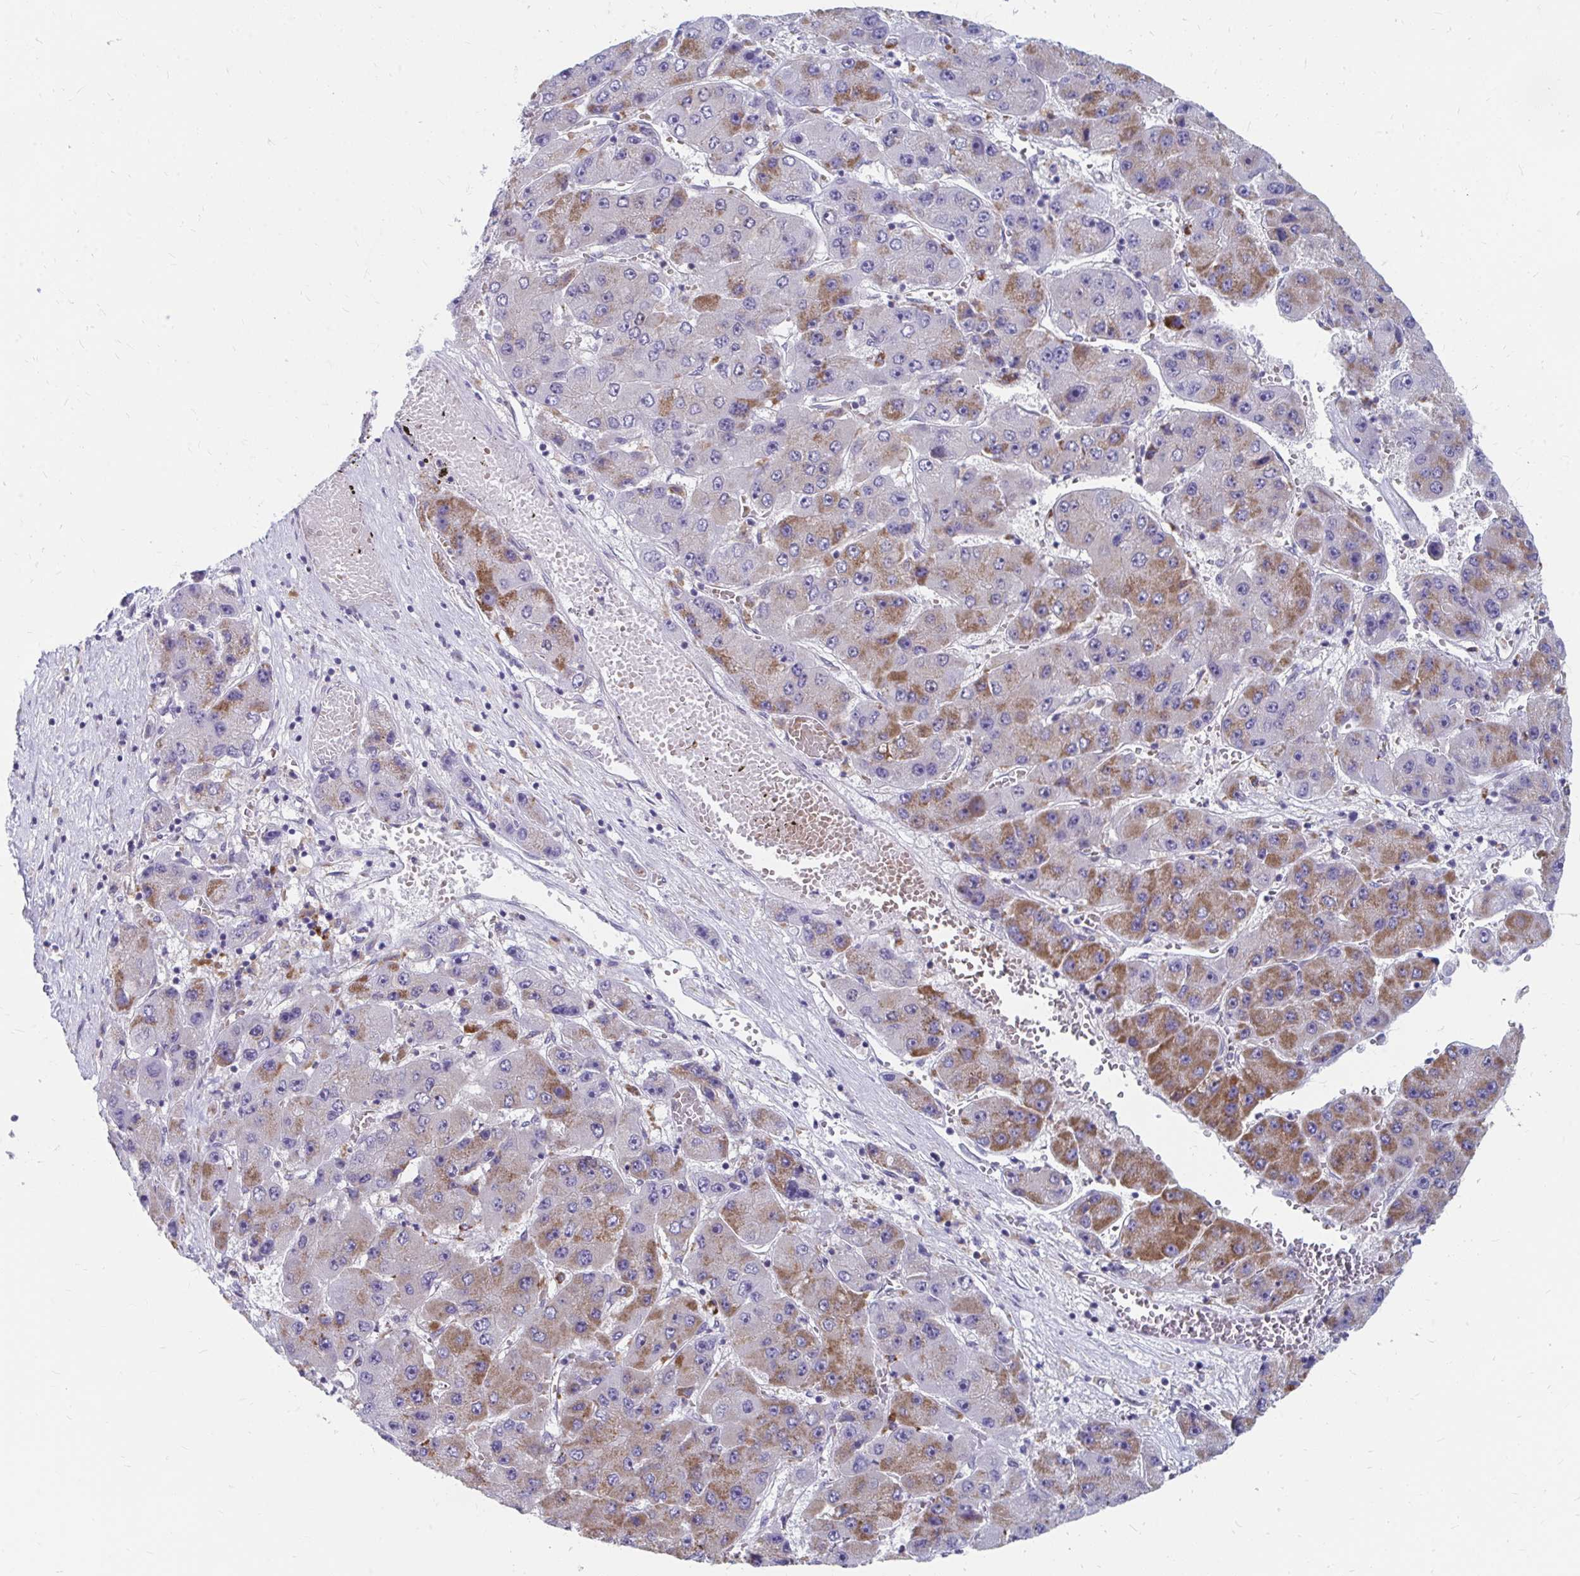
{"staining": {"intensity": "moderate", "quantity": "25%-75%", "location": "cytoplasmic/membranous"}, "tissue": "liver cancer", "cell_type": "Tumor cells", "image_type": "cancer", "snomed": [{"axis": "morphology", "description": "Carcinoma, Hepatocellular, NOS"}, {"axis": "topography", "description": "Liver"}], "caption": "An image of human liver hepatocellular carcinoma stained for a protein demonstrates moderate cytoplasmic/membranous brown staining in tumor cells.", "gene": "PABIR3", "patient": {"sex": "female", "age": 61}}